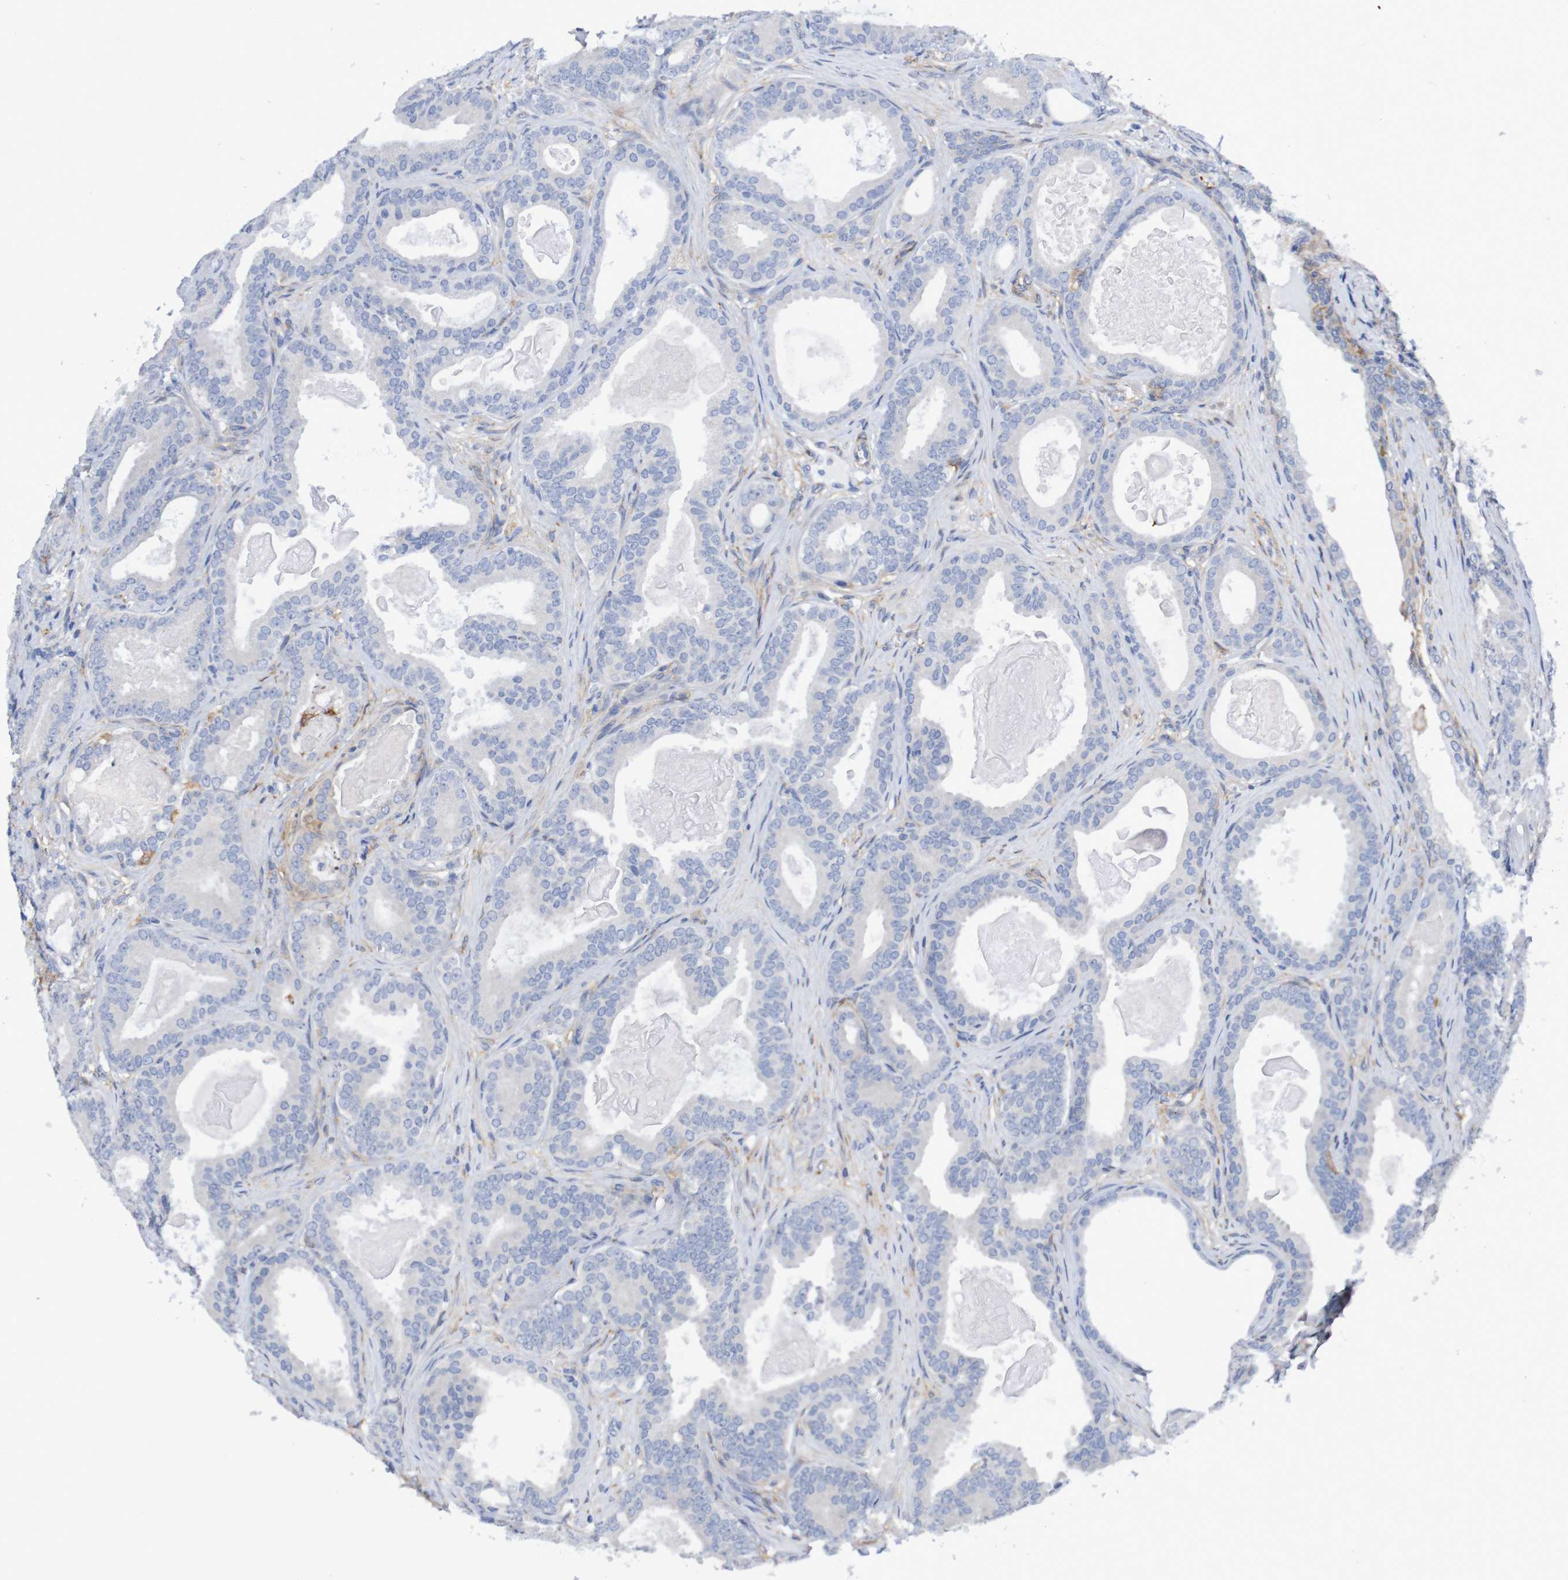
{"staining": {"intensity": "negative", "quantity": "none", "location": "none"}, "tissue": "prostate cancer", "cell_type": "Tumor cells", "image_type": "cancer", "snomed": [{"axis": "morphology", "description": "Adenocarcinoma, High grade"}, {"axis": "topography", "description": "Prostate"}], "caption": "IHC histopathology image of prostate cancer (high-grade adenocarcinoma) stained for a protein (brown), which shows no expression in tumor cells. The staining is performed using DAB brown chromogen with nuclei counter-stained in using hematoxylin.", "gene": "SCRG1", "patient": {"sex": "male", "age": 60}}